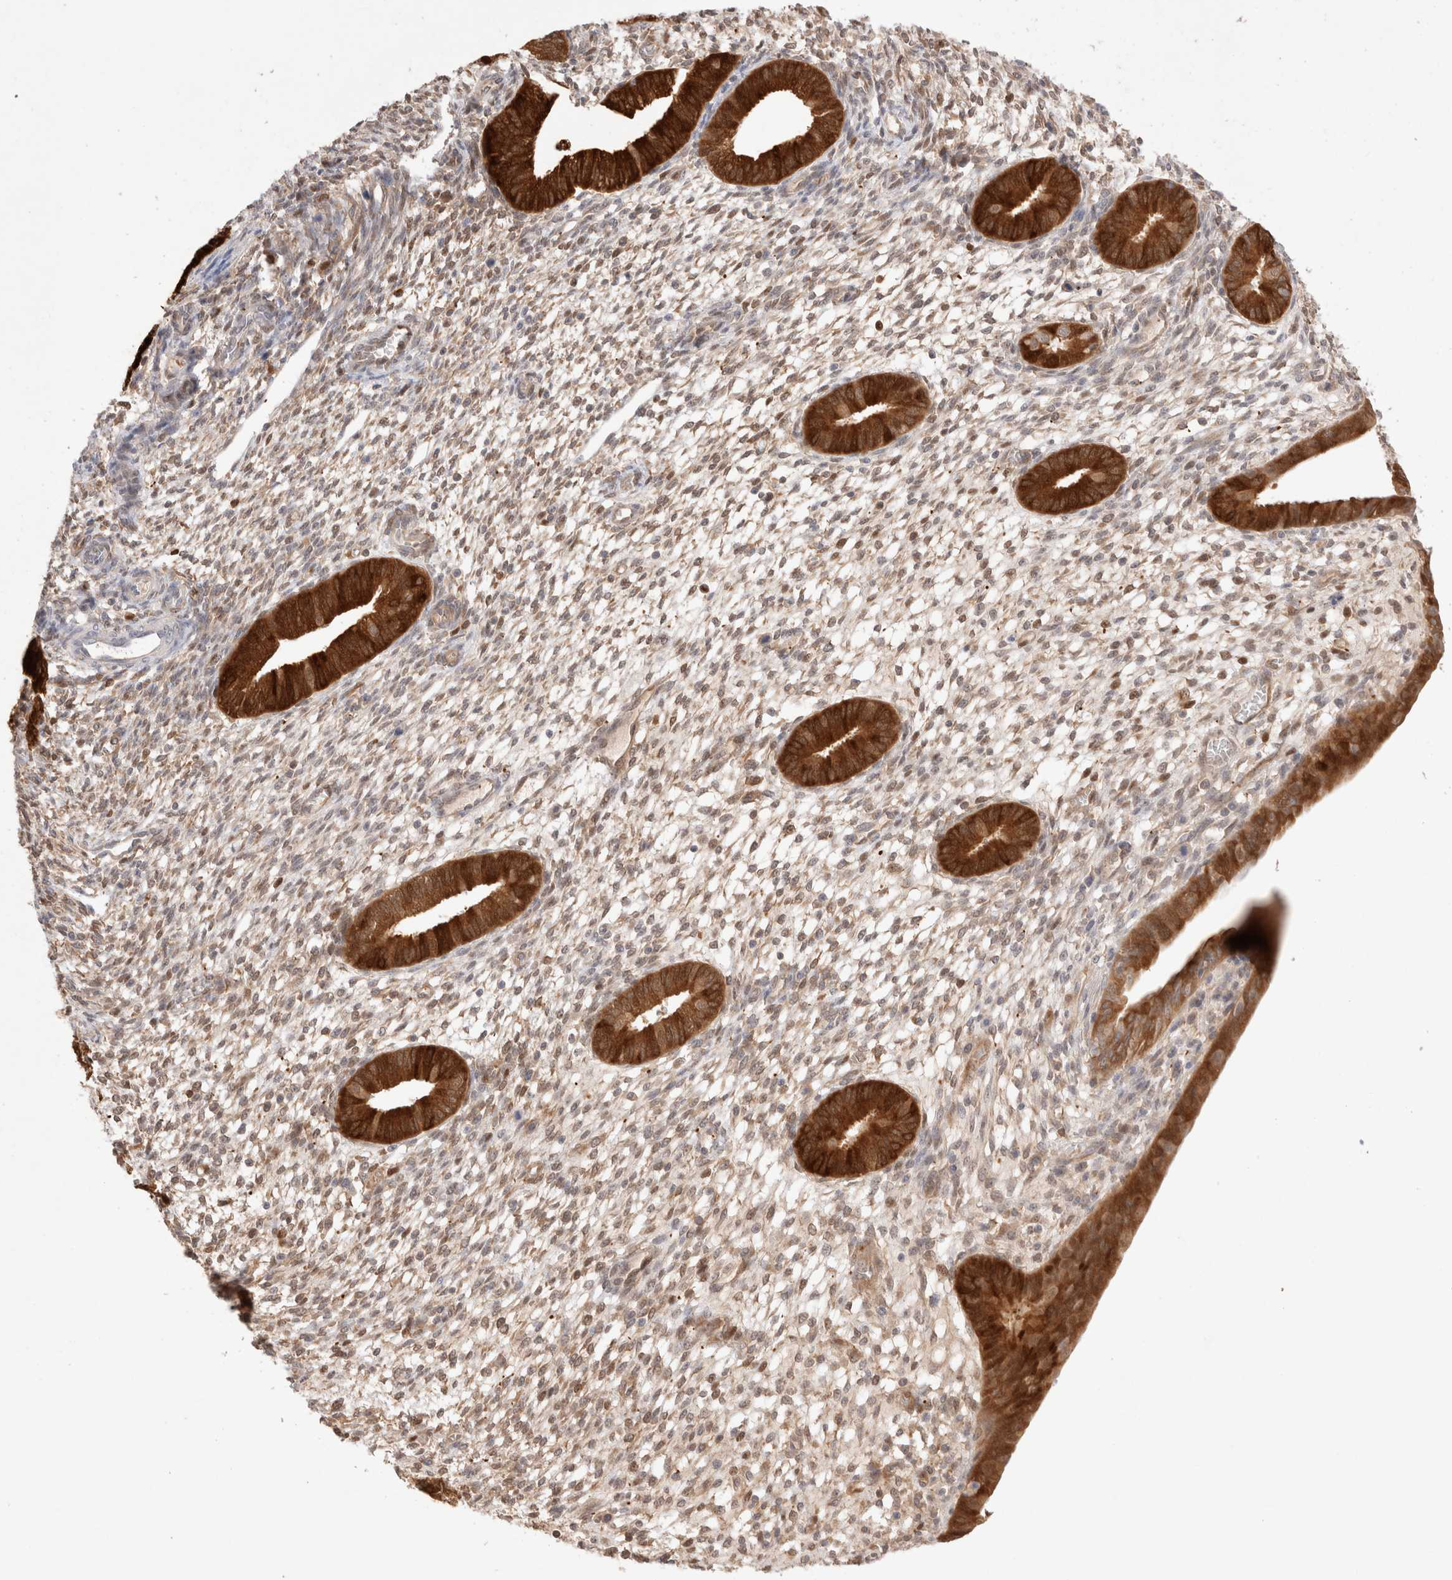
{"staining": {"intensity": "moderate", "quantity": "<25%", "location": "nuclear"}, "tissue": "endometrium", "cell_type": "Cells in endometrial stroma", "image_type": "normal", "snomed": [{"axis": "morphology", "description": "Normal tissue, NOS"}, {"axis": "topography", "description": "Endometrium"}], "caption": "IHC staining of normal endometrium, which shows low levels of moderate nuclear staining in approximately <25% of cells in endometrial stroma indicating moderate nuclear protein staining. The staining was performed using DAB (brown) for protein detection and nuclei were counterstained in hematoxylin (blue).", "gene": "STARD10", "patient": {"sex": "female", "age": 46}}